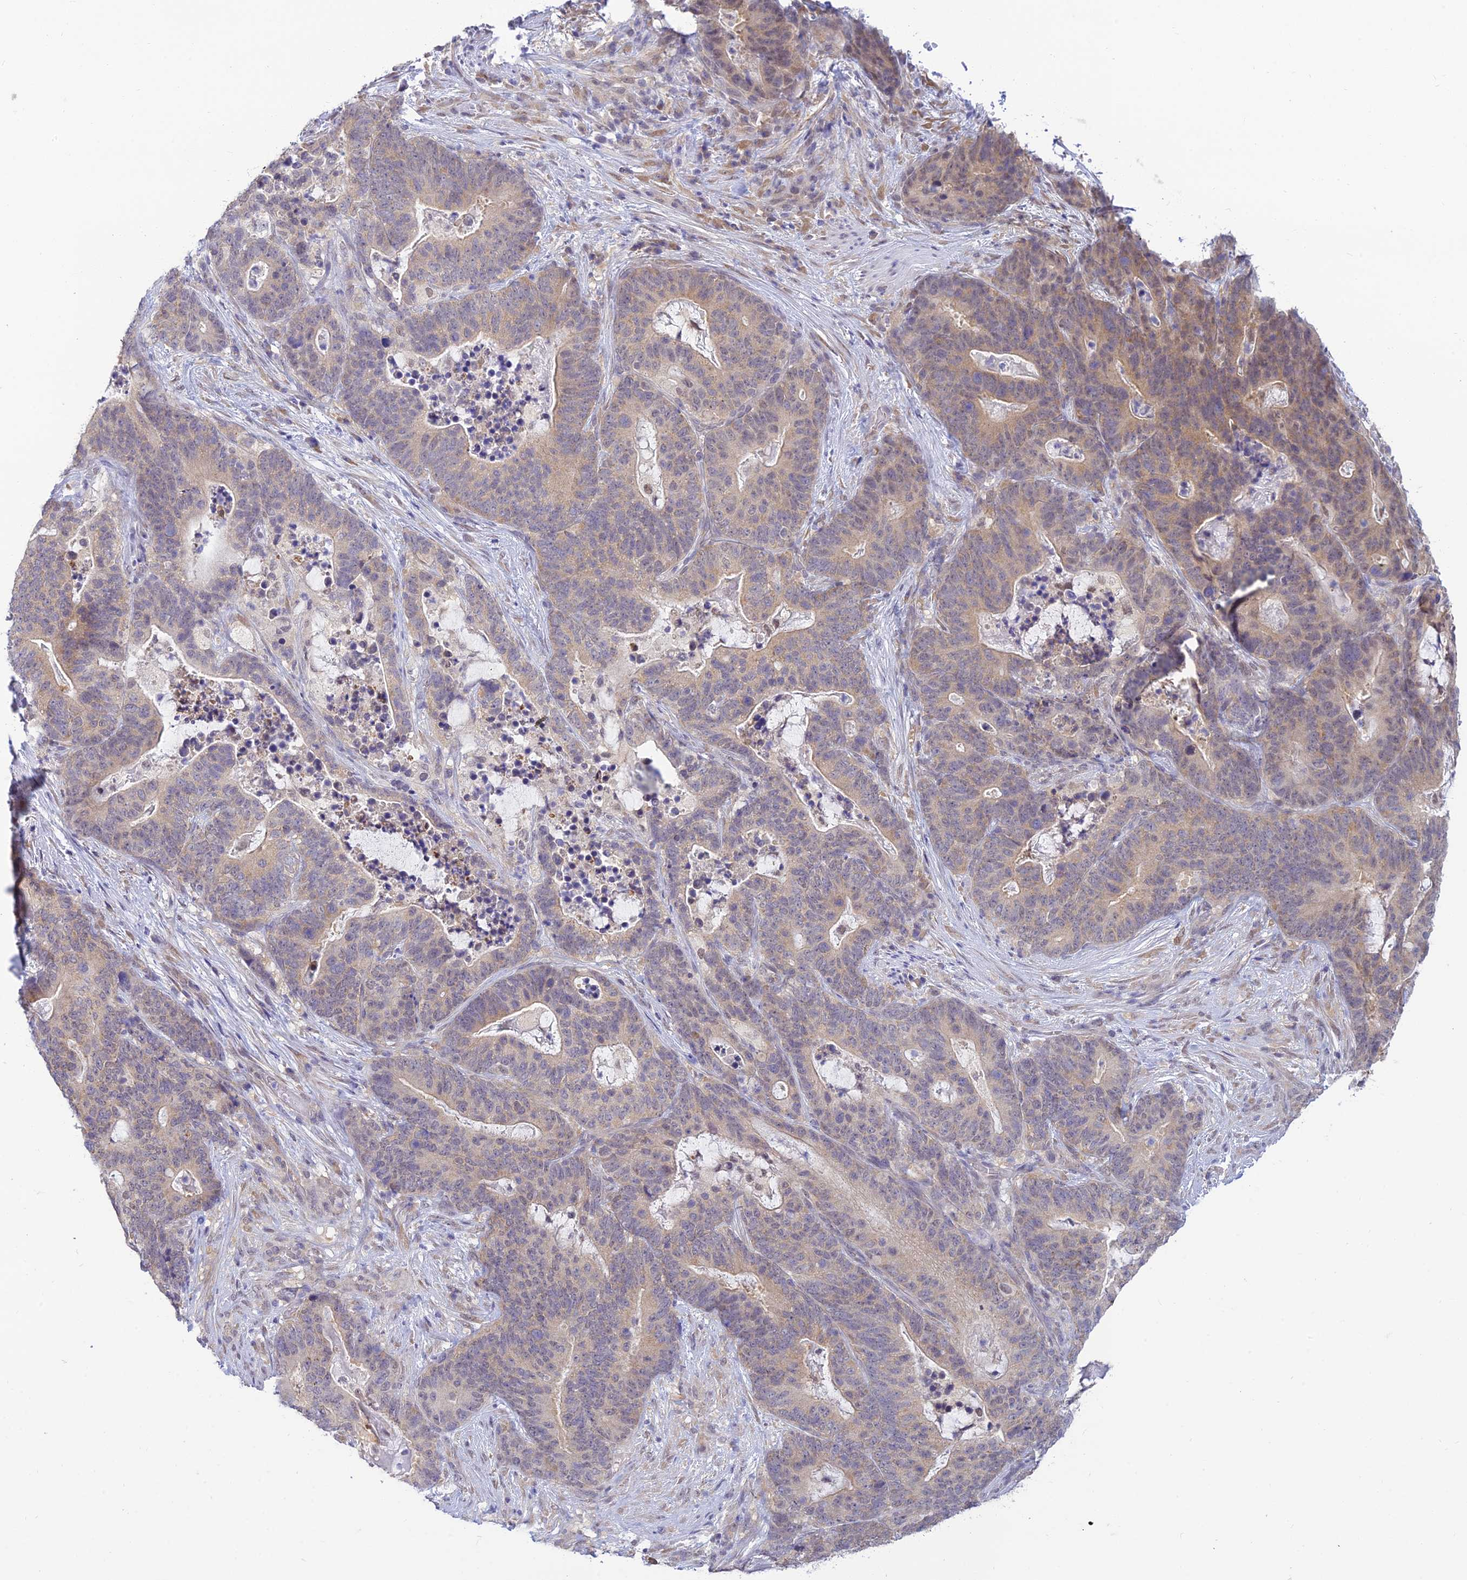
{"staining": {"intensity": "negative", "quantity": "none", "location": "none"}, "tissue": "stomach cancer", "cell_type": "Tumor cells", "image_type": "cancer", "snomed": [{"axis": "morphology", "description": "Normal tissue, NOS"}, {"axis": "morphology", "description": "Adenocarcinoma, NOS"}, {"axis": "topography", "description": "Stomach"}], "caption": "The histopathology image reveals no staining of tumor cells in stomach cancer (adenocarcinoma).", "gene": "SKIC8", "patient": {"sex": "female", "age": 64}}